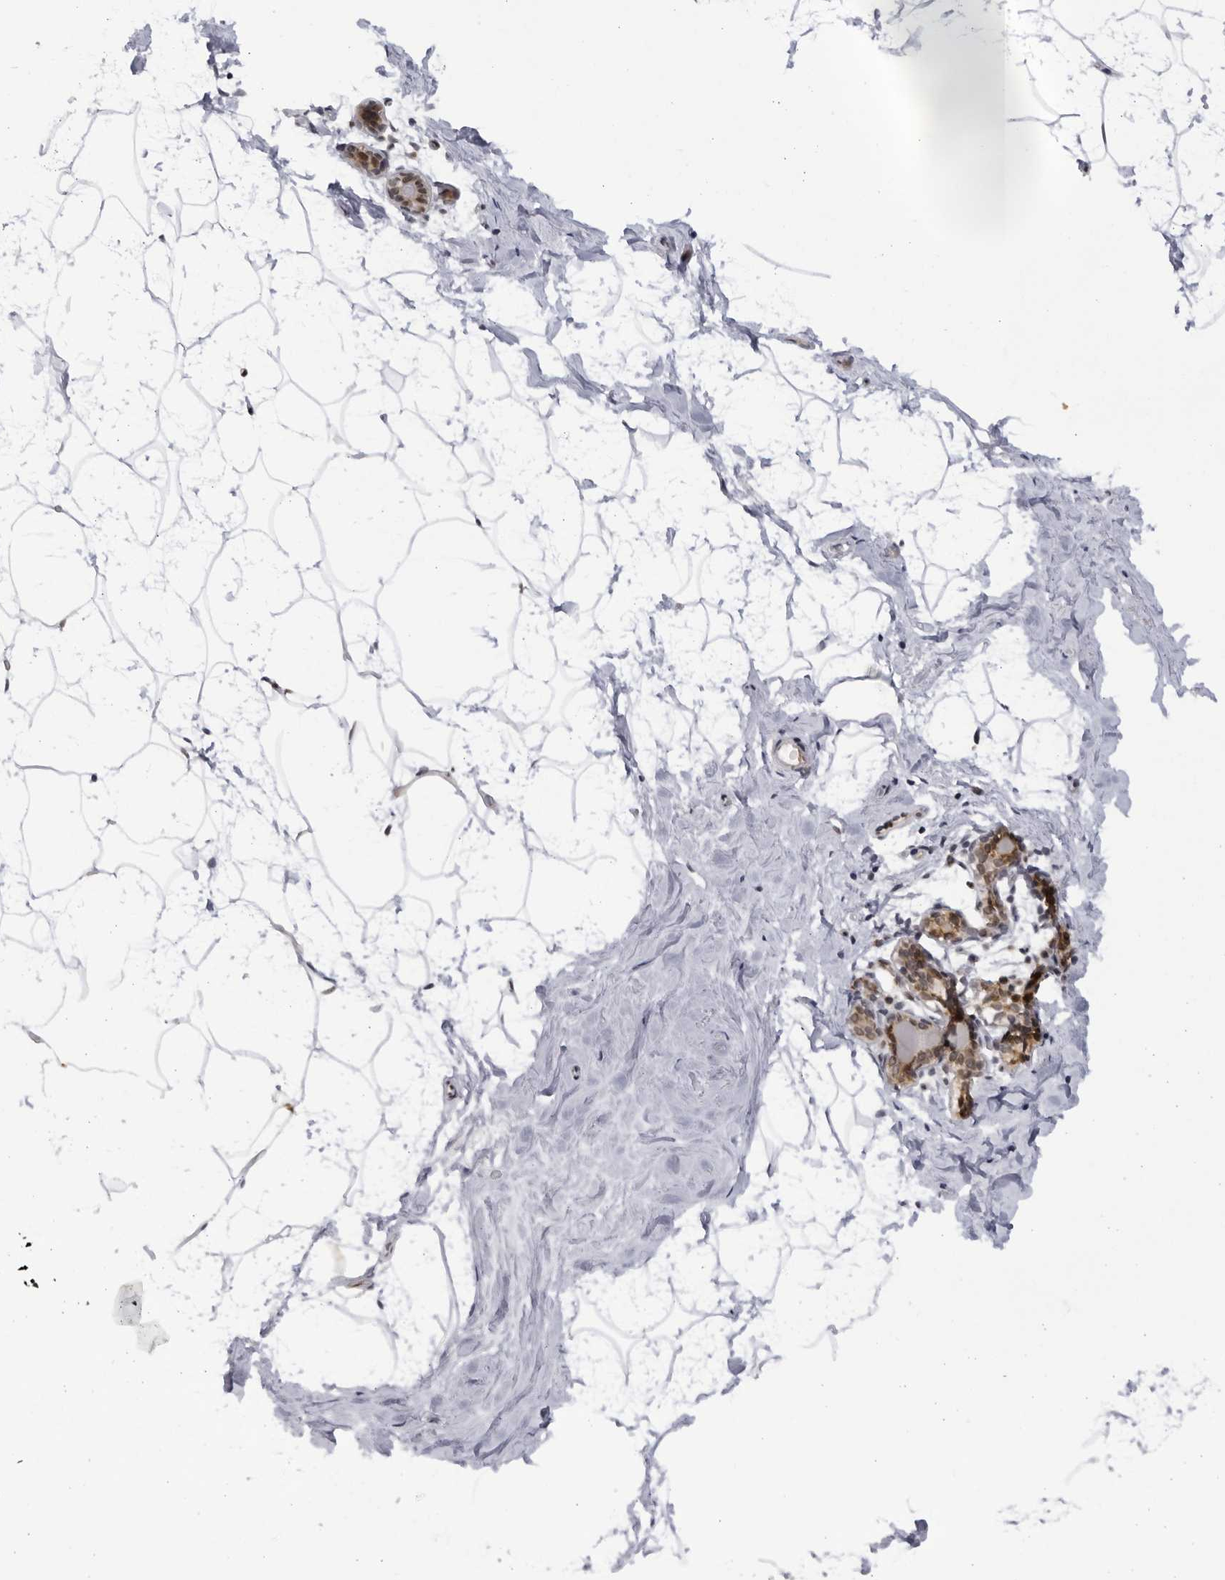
{"staining": {"intensity": "negative", "quantity": "none", "location": "none"}, "tissue": "breast", "cell_type": "Adipocytes", "image_type": "normal", "snomed": [{"axis": "morphology", "description": "Normal tissue, NOS"}, {"axis": "morphology", "description": "Lobular carcinoma"}, {"axis": "topography", "description": "Breast"}], "caption": "An immunohistochemistry image of normal breast is shown. There is no staining in adipocytes of breast. (DAB (3,3'-diaminobenzidine) IHC, high magnification).", "gene": "SLC25A22", "patient": {"sex": "female", "age": 62}}